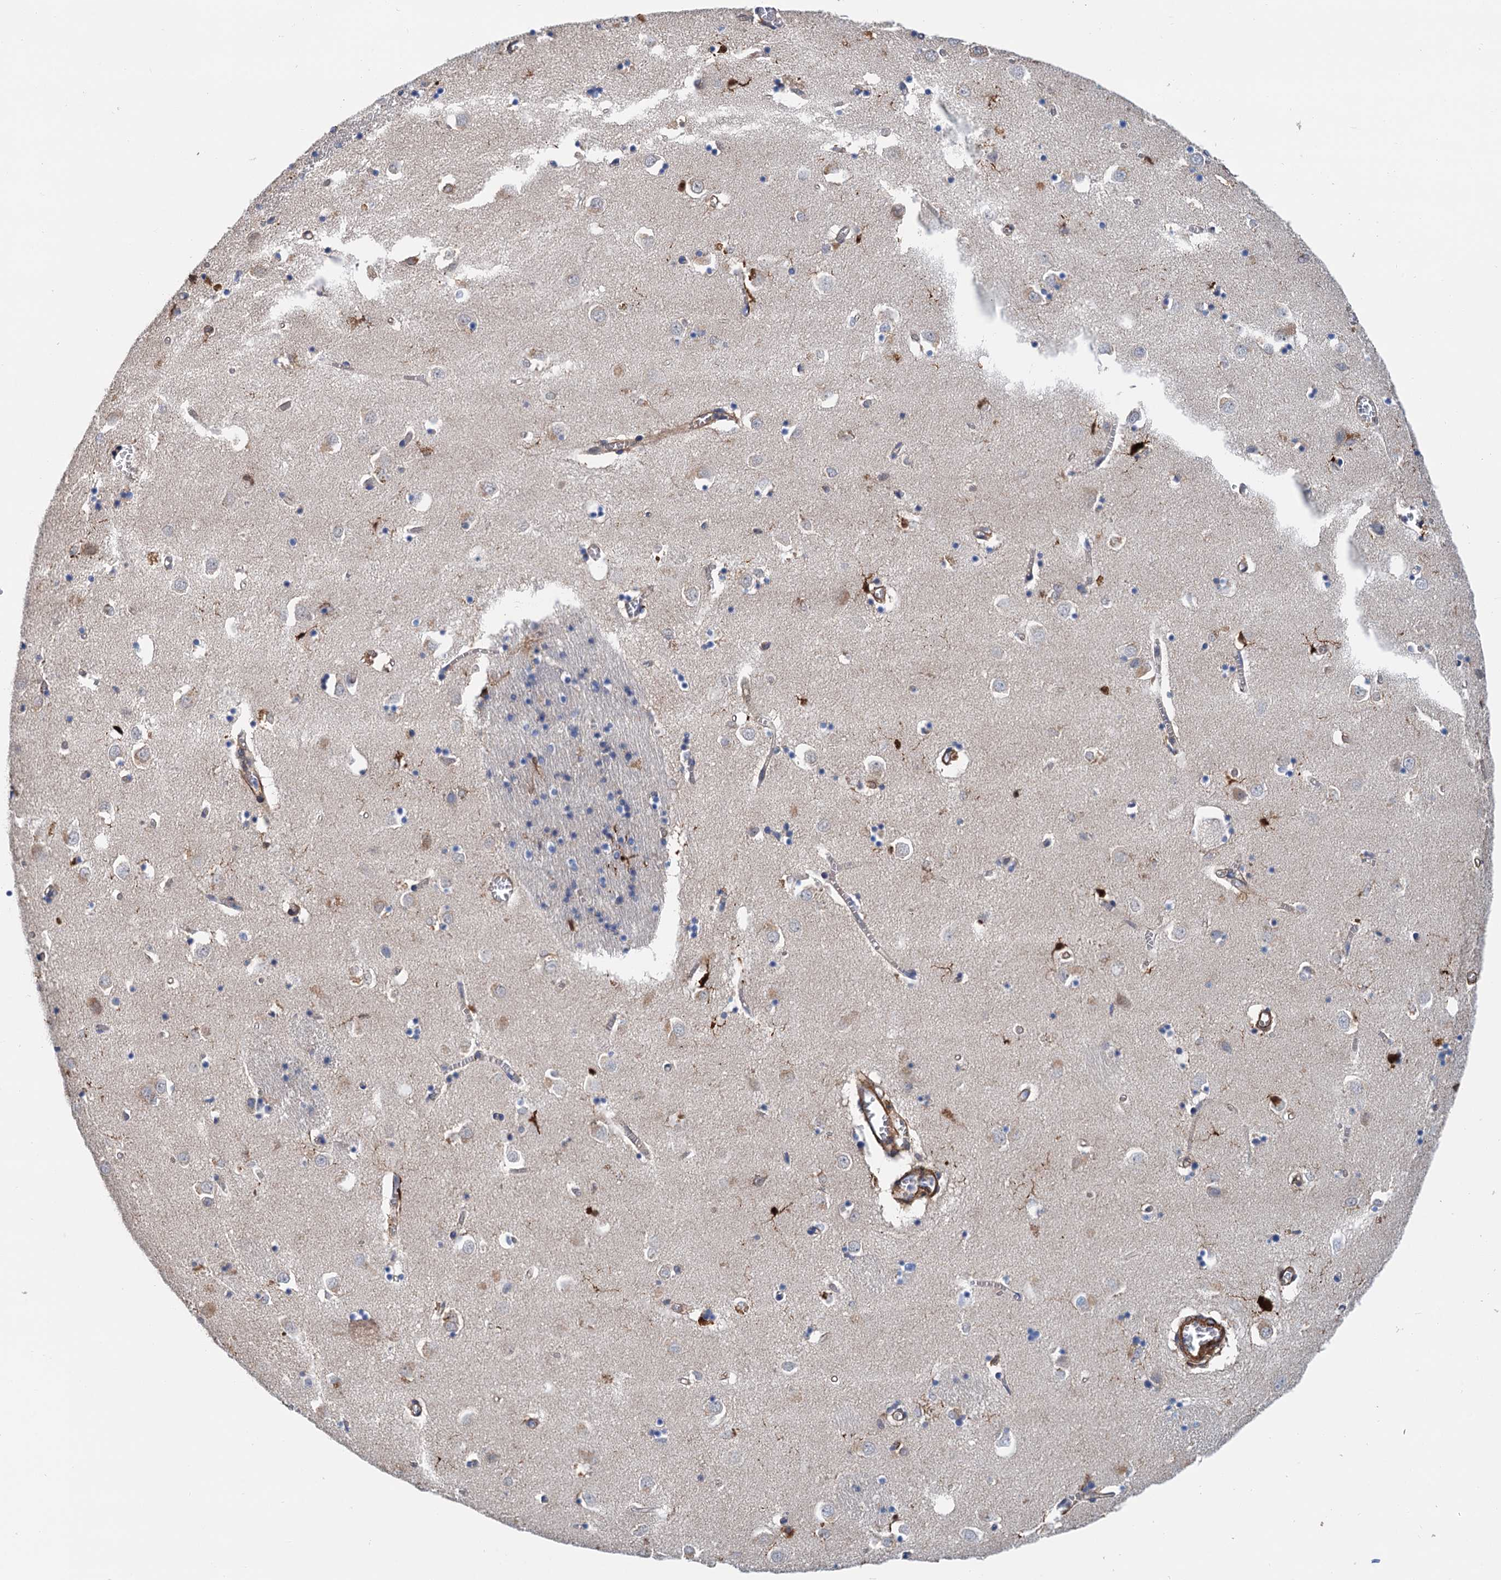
{"staining": {"intensity": "strong", "quantity": "<25%", "location": "cytoplasmic/membranous,nuclear"}, "tissue": "caudate", "cell_type": "Glial cells", "image_type": "normal", "snomed": [{"axis": "morphology", "description": "Normal tissue, NOS"}, {"axis": "topography", "description": "Lateral ventricle wall"}], "caption": "The immunohistochemical stain shows strong cytoplasmic/membranous,nuclear expression in glial cells of unremarkable caudate. (DAB (3,3'-diaminobenzidine) = brown stain, brightfield microscopy at high magnification).", "gene": "CSTPP1", "patient": {"sex": "male", "age": 70}}